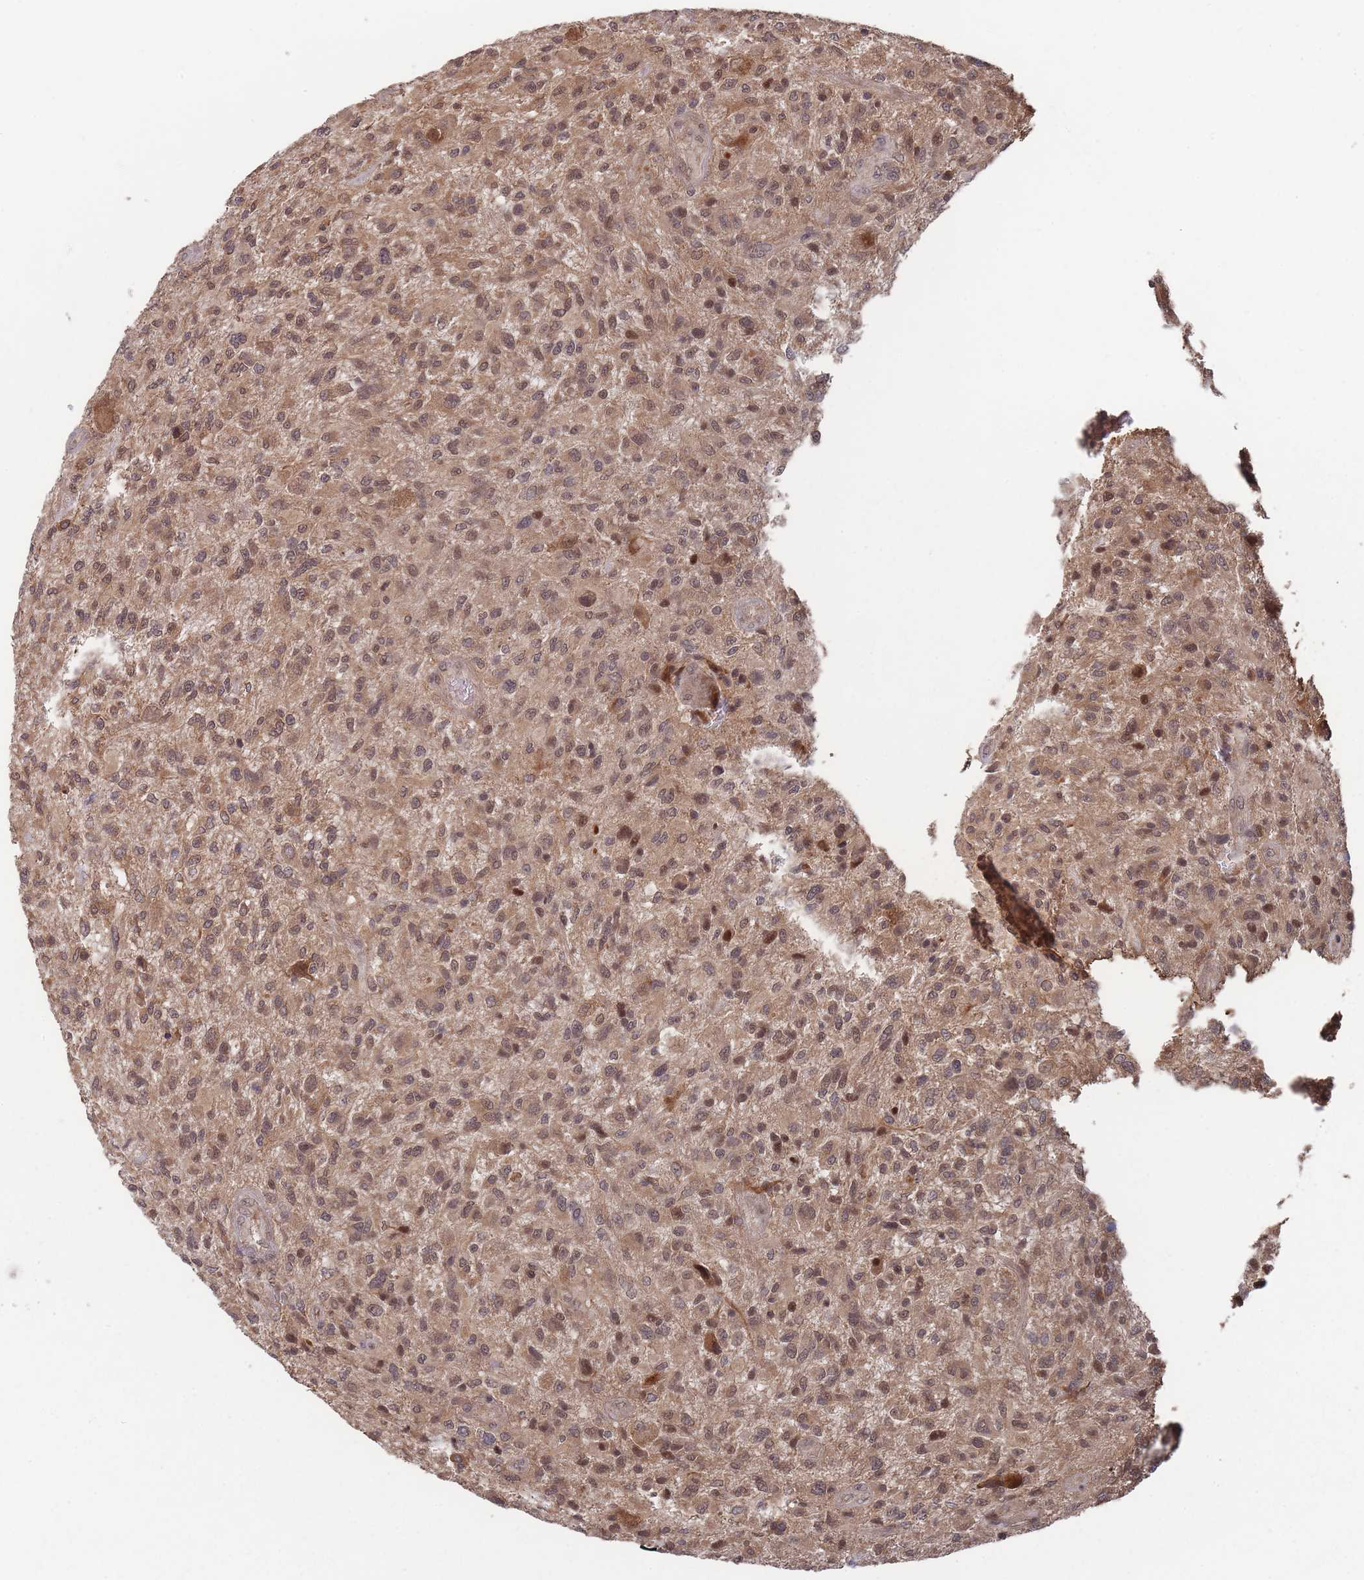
{"staining": {"intensity": "moderate", "quantity": "25%-75%", "location": "cytoplasmic/membranous,nuclear"}, "tissue": "glioma", "cell_type": "Tumor cells", "image_type": "cancer", "snomed": [{"axis": "morphology", "description": "Glioma, malignant, High grade"}, {"axis": "topography", "description": "Brain"}], "caption": "Immunohistochemical staining of glioma displays moderate cytoplasmic/membranous and nuclear protein expression in about 25%-75% of tumor cells.", "gene": "SF3B1", "patient": {"sex": "male", "age": 47}}